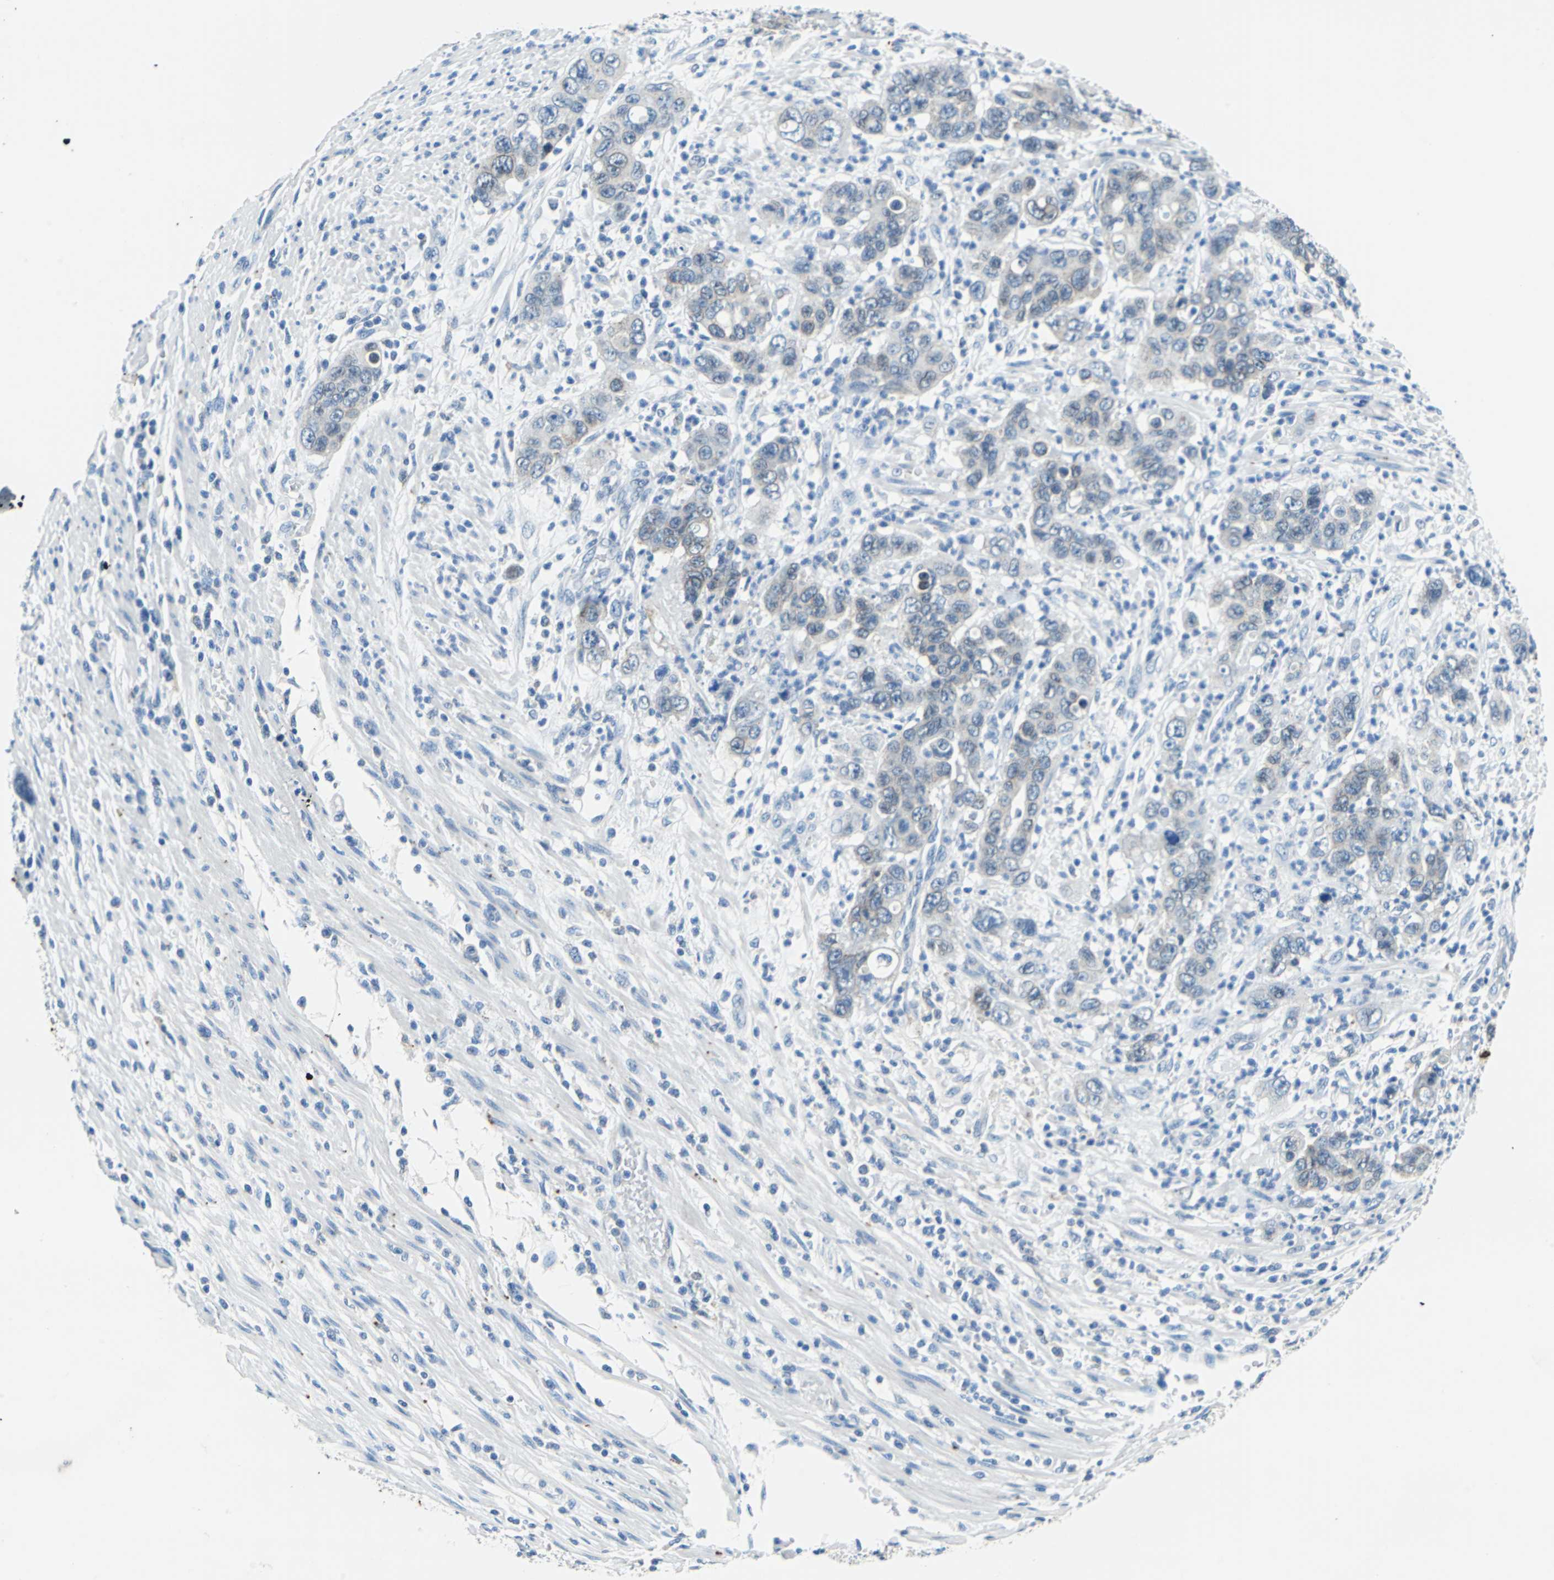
{"staining": {"intensity": "negative", "quantity": "none", "location": "none"}, "tissue": "pancreatic cancer", "cell_type": "Tumor cells", "image_type": "cancer", "snomed": [{"axis": "morphology", "description": "Adenocarcinoma, NOS"}, {"axis": "topography", "description": "Pancreas"}], "caption": "An IHC image of pancreatic adenocarcinoma is shown. There is no staining in tumor cells of pancreatic adenocarcinoma.", "gene": "TEX264", "patient": {"sex": "female", "age": 71}}